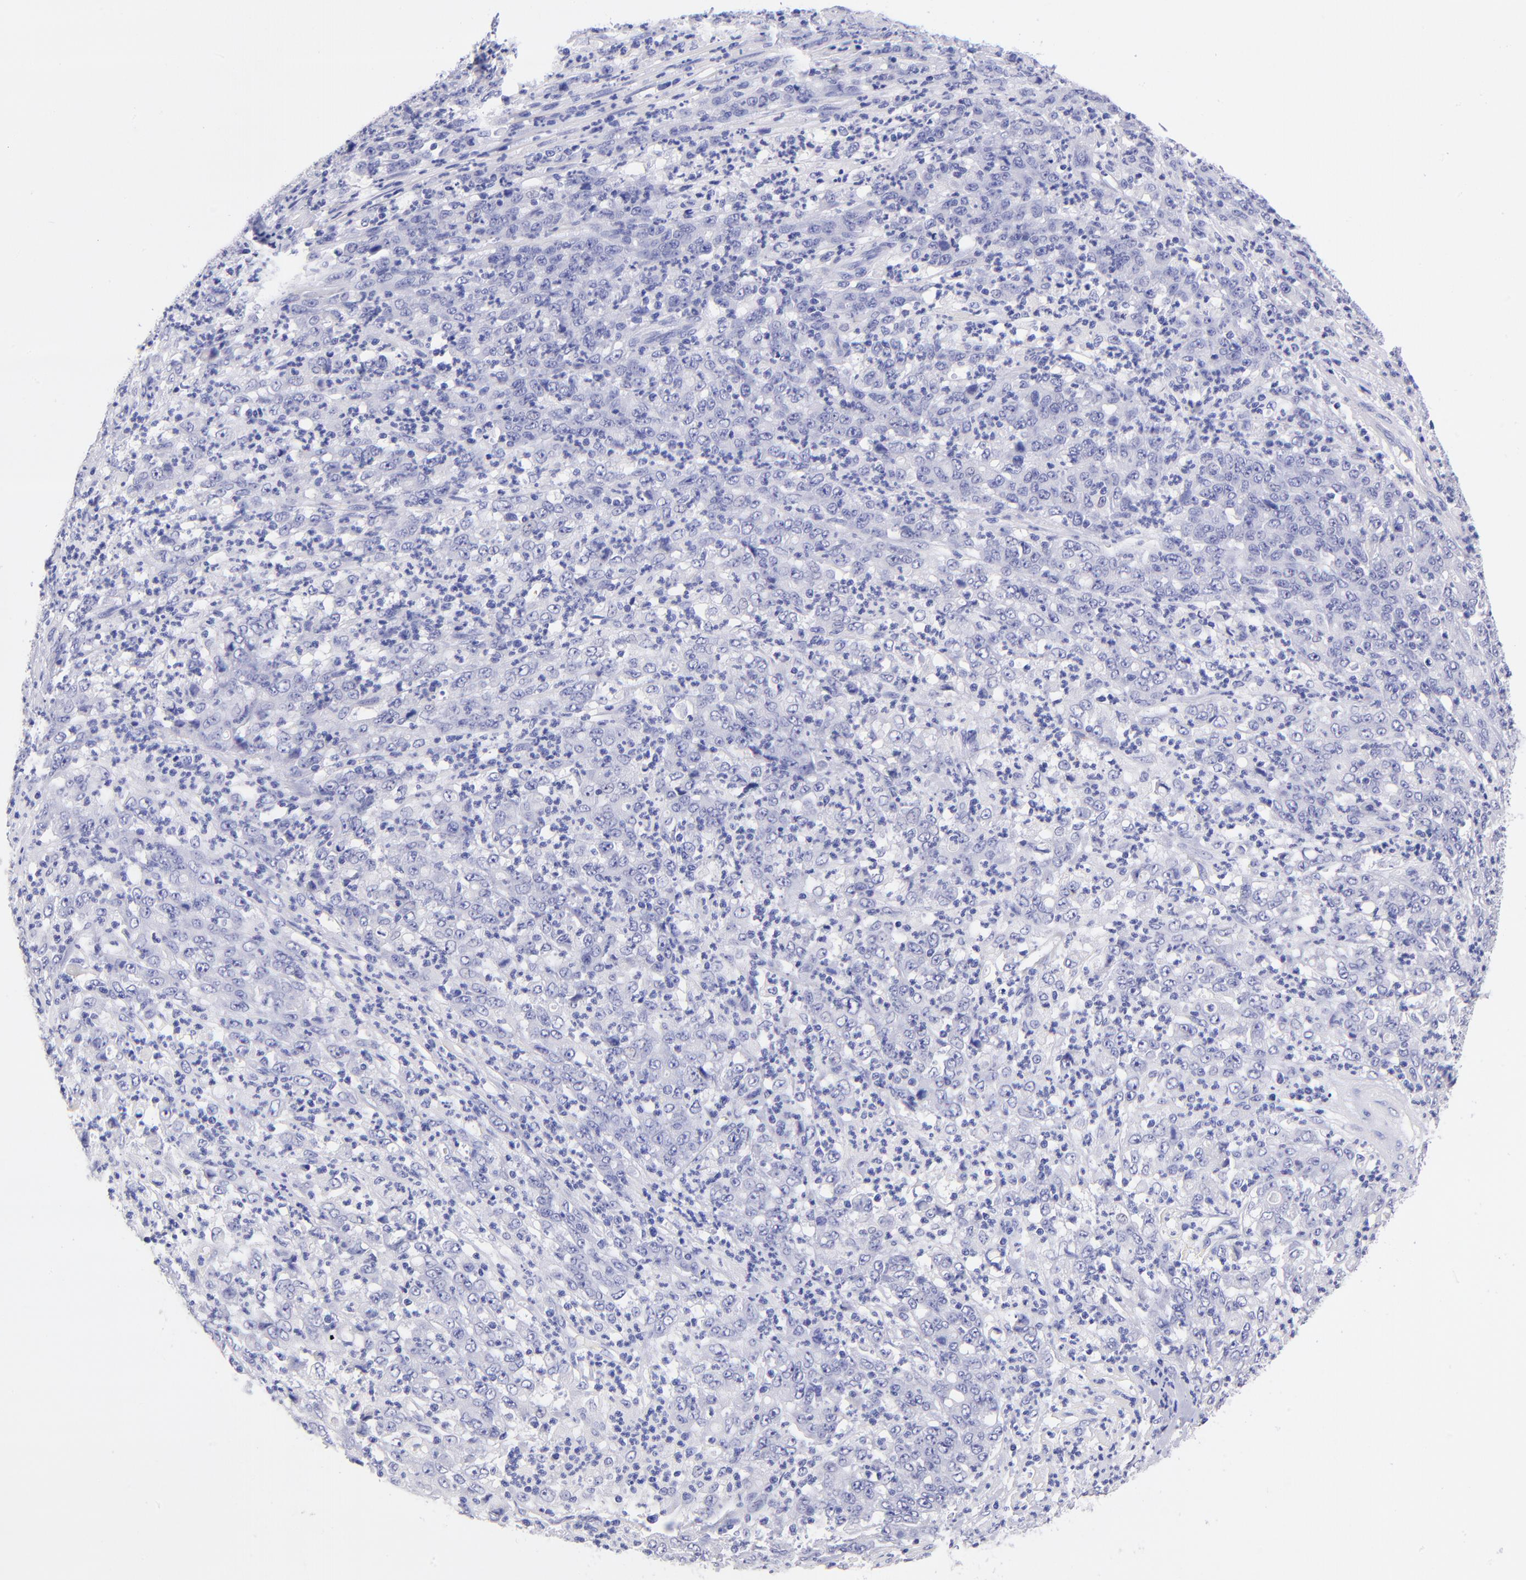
{"staining": {"intensity": "negative", "quantity": "none", "location": "none"}, "tissue": "stomach cancer", "cell_type": "Tumor cells", "image_type": "cancer", "snomed": [{"axis": "morphology", "description": "Adenocarcinoma, NOS"}, {"axis": "topography", "description": "Stomach, lower"}], "caption": "IHC photomicrograph of neoplastic tissue: human stomach cancer stained with DAB exhibits no significant protein expression in tumor cells.", "gene": "RAB3B", "patient": {"sex": "female", "age": 71}}